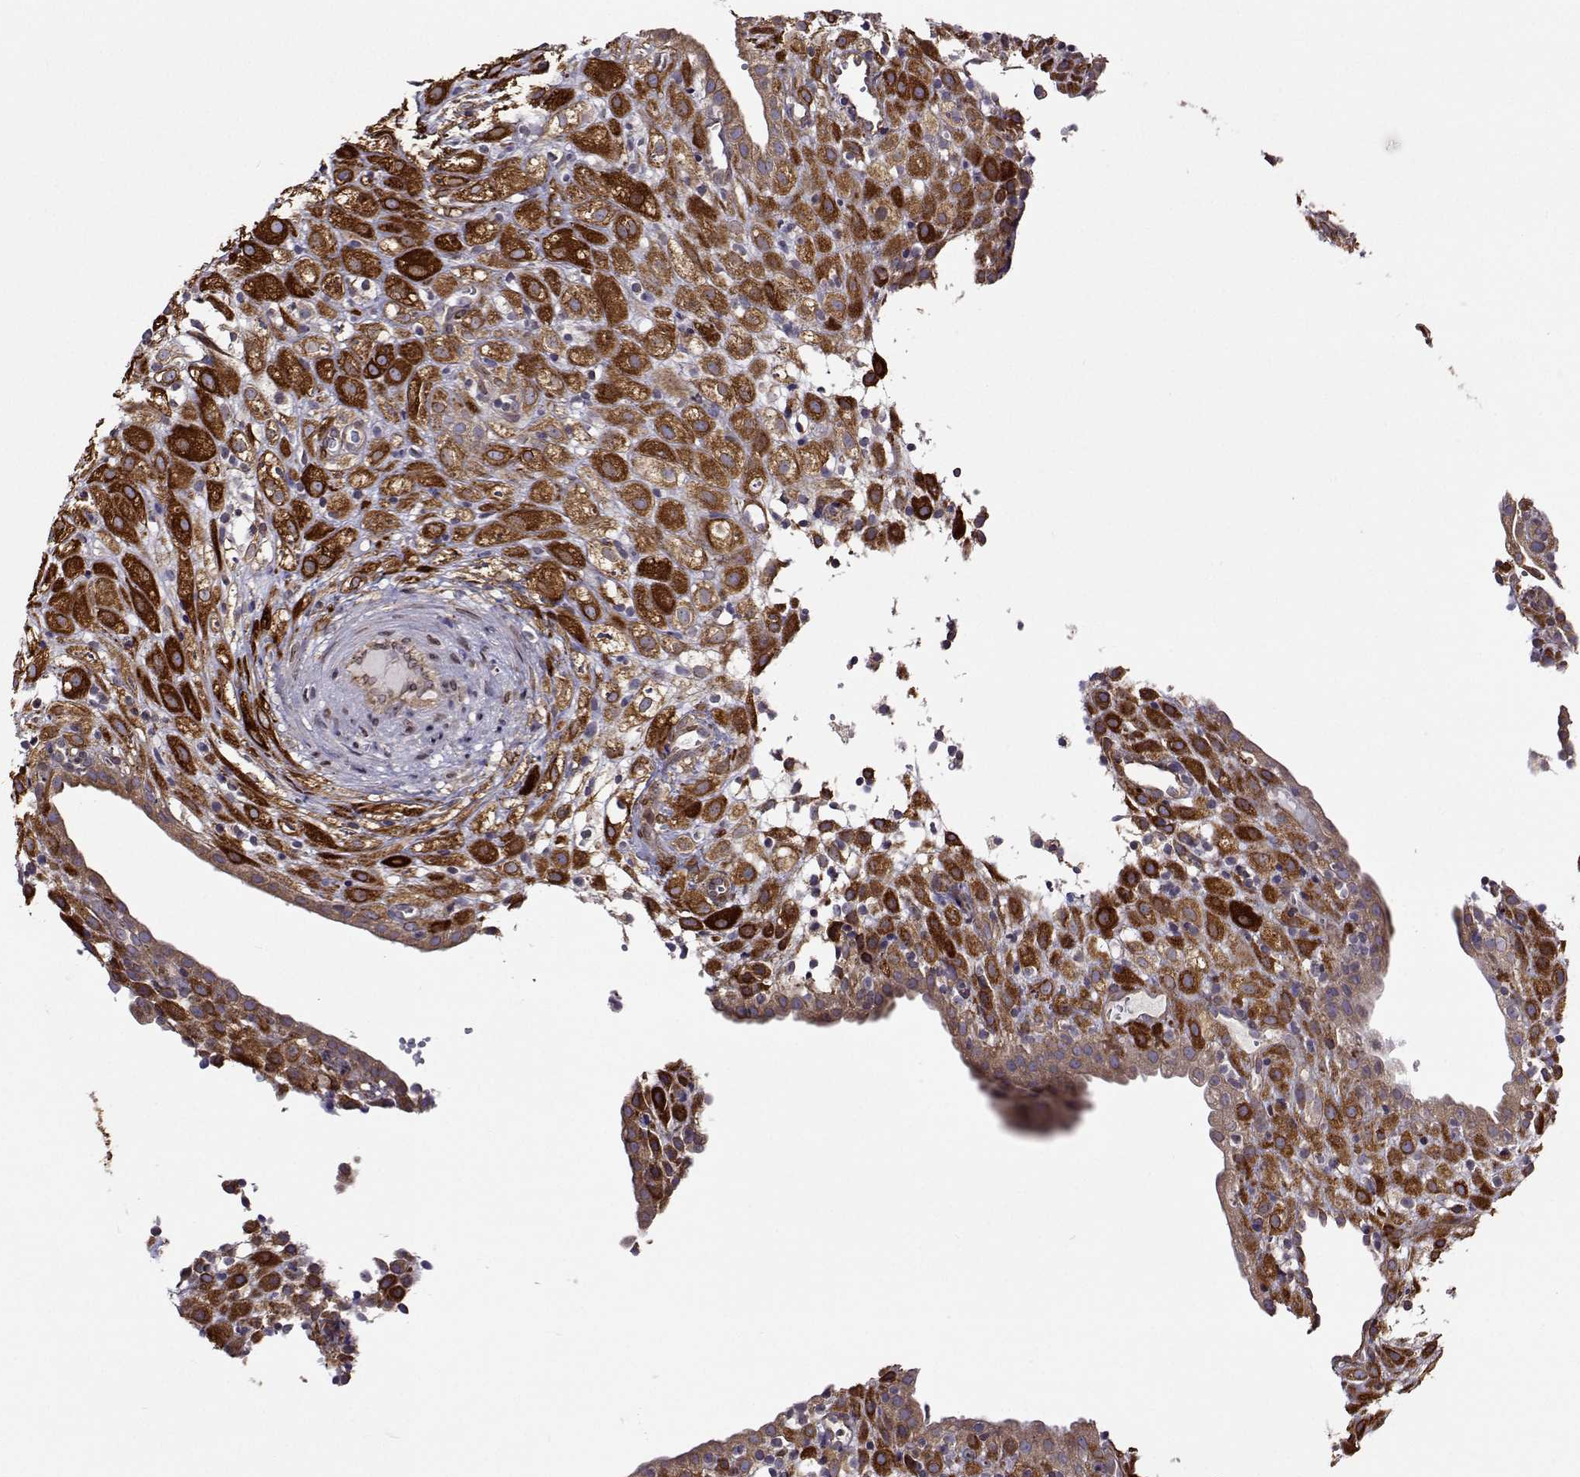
{"staining": {"intensity": "strong", "quantity": ">75%", "location": "cytoplasmic/membranous"}, "tissue": "placenta", "cell_type": "Decidual cells", "image_type": "normal", "snomed": [{"axis": "morphology", "description": "Normal tissue, NOS"}, {"axis": "topography", "description": "Placenta"}], "caption": "Decidual cells exhibit high levels of strong cytoplasmic/membranous expression in about >75% of cells in normal placenta. (Brightfield microscopy of DAB IHC at high magnification).", "gene": "PGRMC2", "patient": {"sex": "female", "age": 24}}